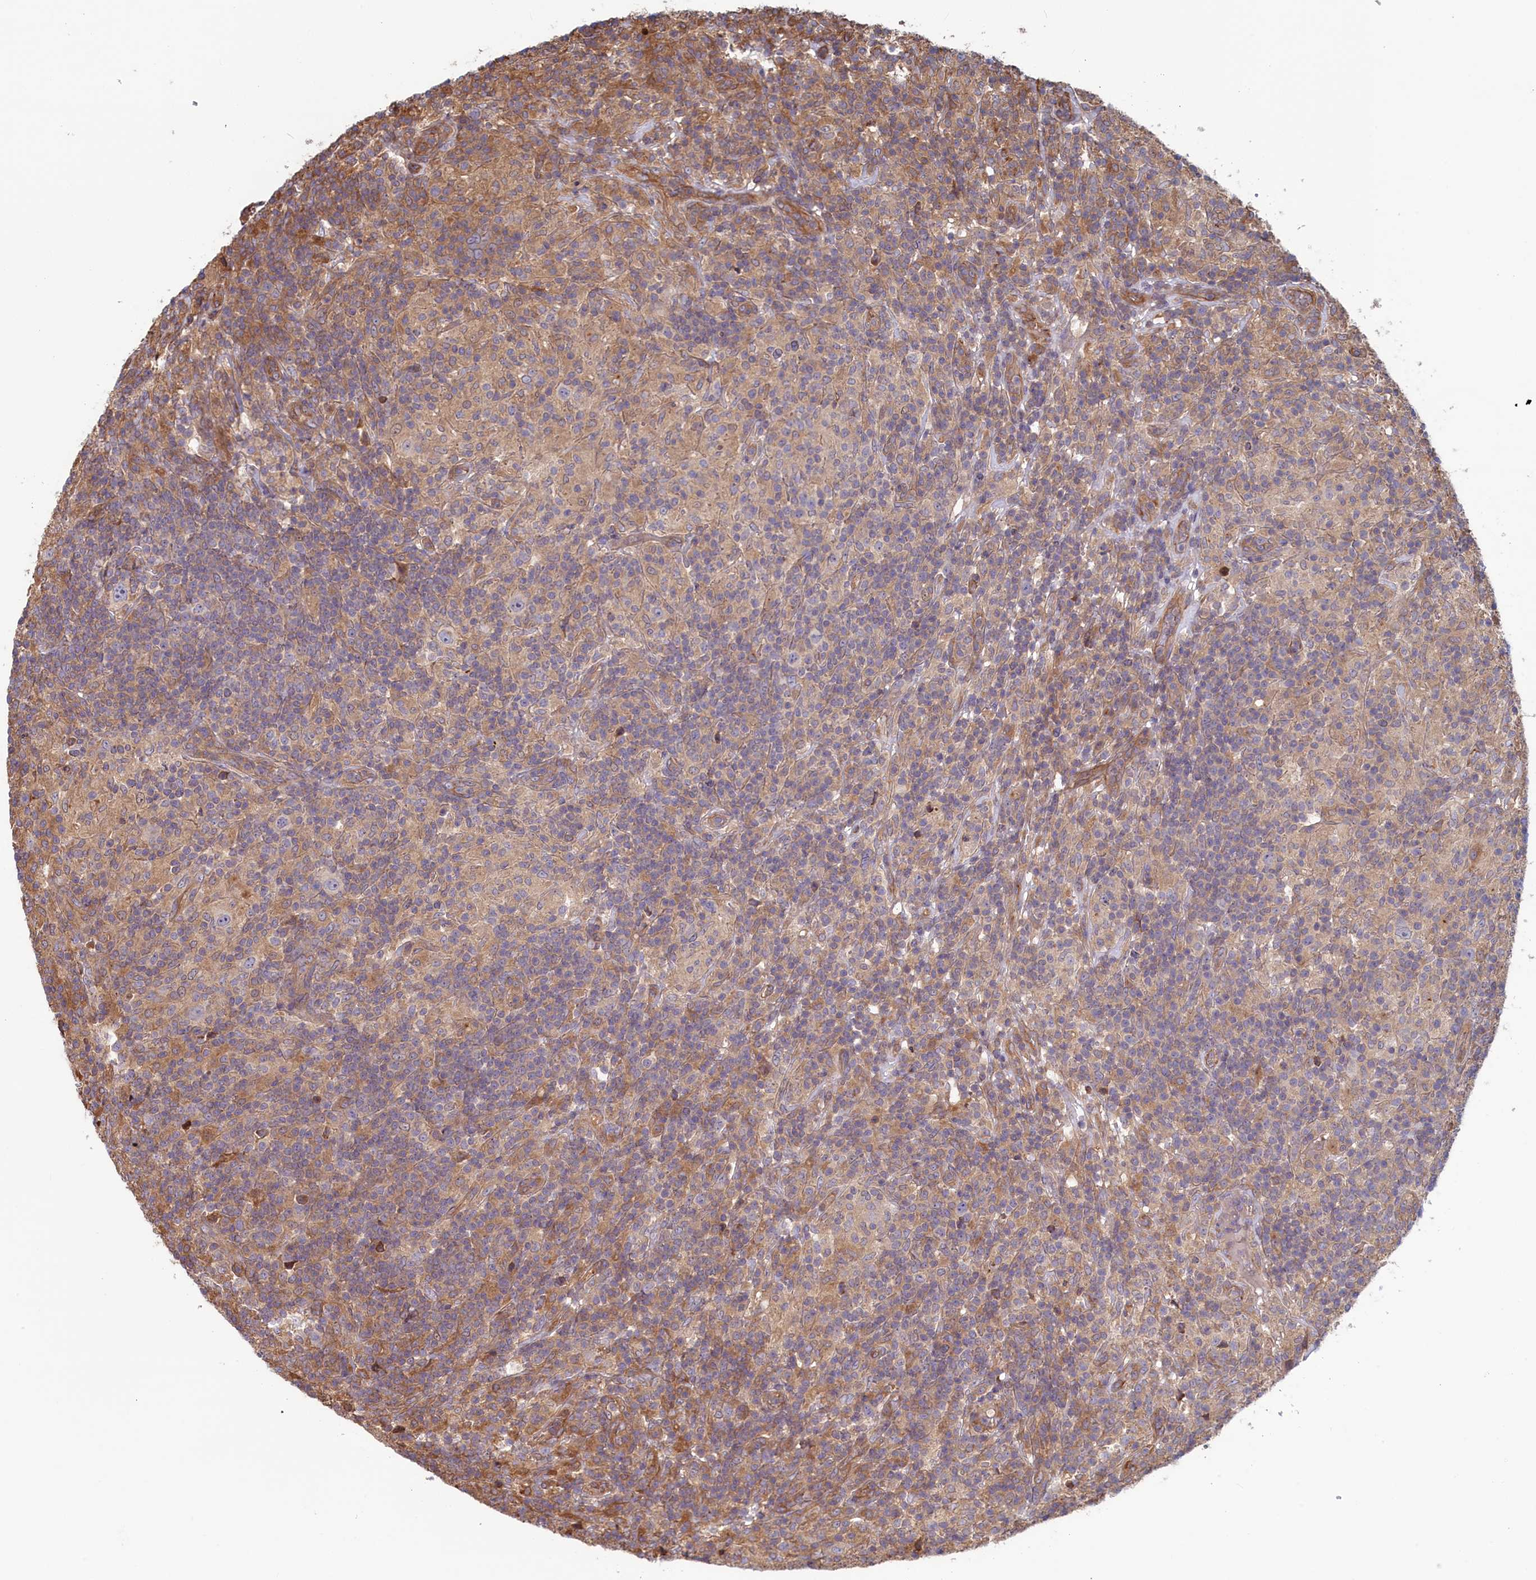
{"staining": {"intensity": "negative", "quantity": "none", "location": "none"}, "tissue": "lymphoma", "cell_type": "Tumor cells", "image_type": "cancer", "snomed": [{"axis": "morphology", "description": "Hodgkin's disease, NOS"}, {"axis": "topography", "description": "Lymph node"}], "caption": "Immunohistochemistry (IHC) histopathology image of human Hodgkin's disease stained for a protein (brown), which exhibits no staining in tumor cells.", "gene": "RILPL1", "patient": {"sex": "male", "age": 70}}